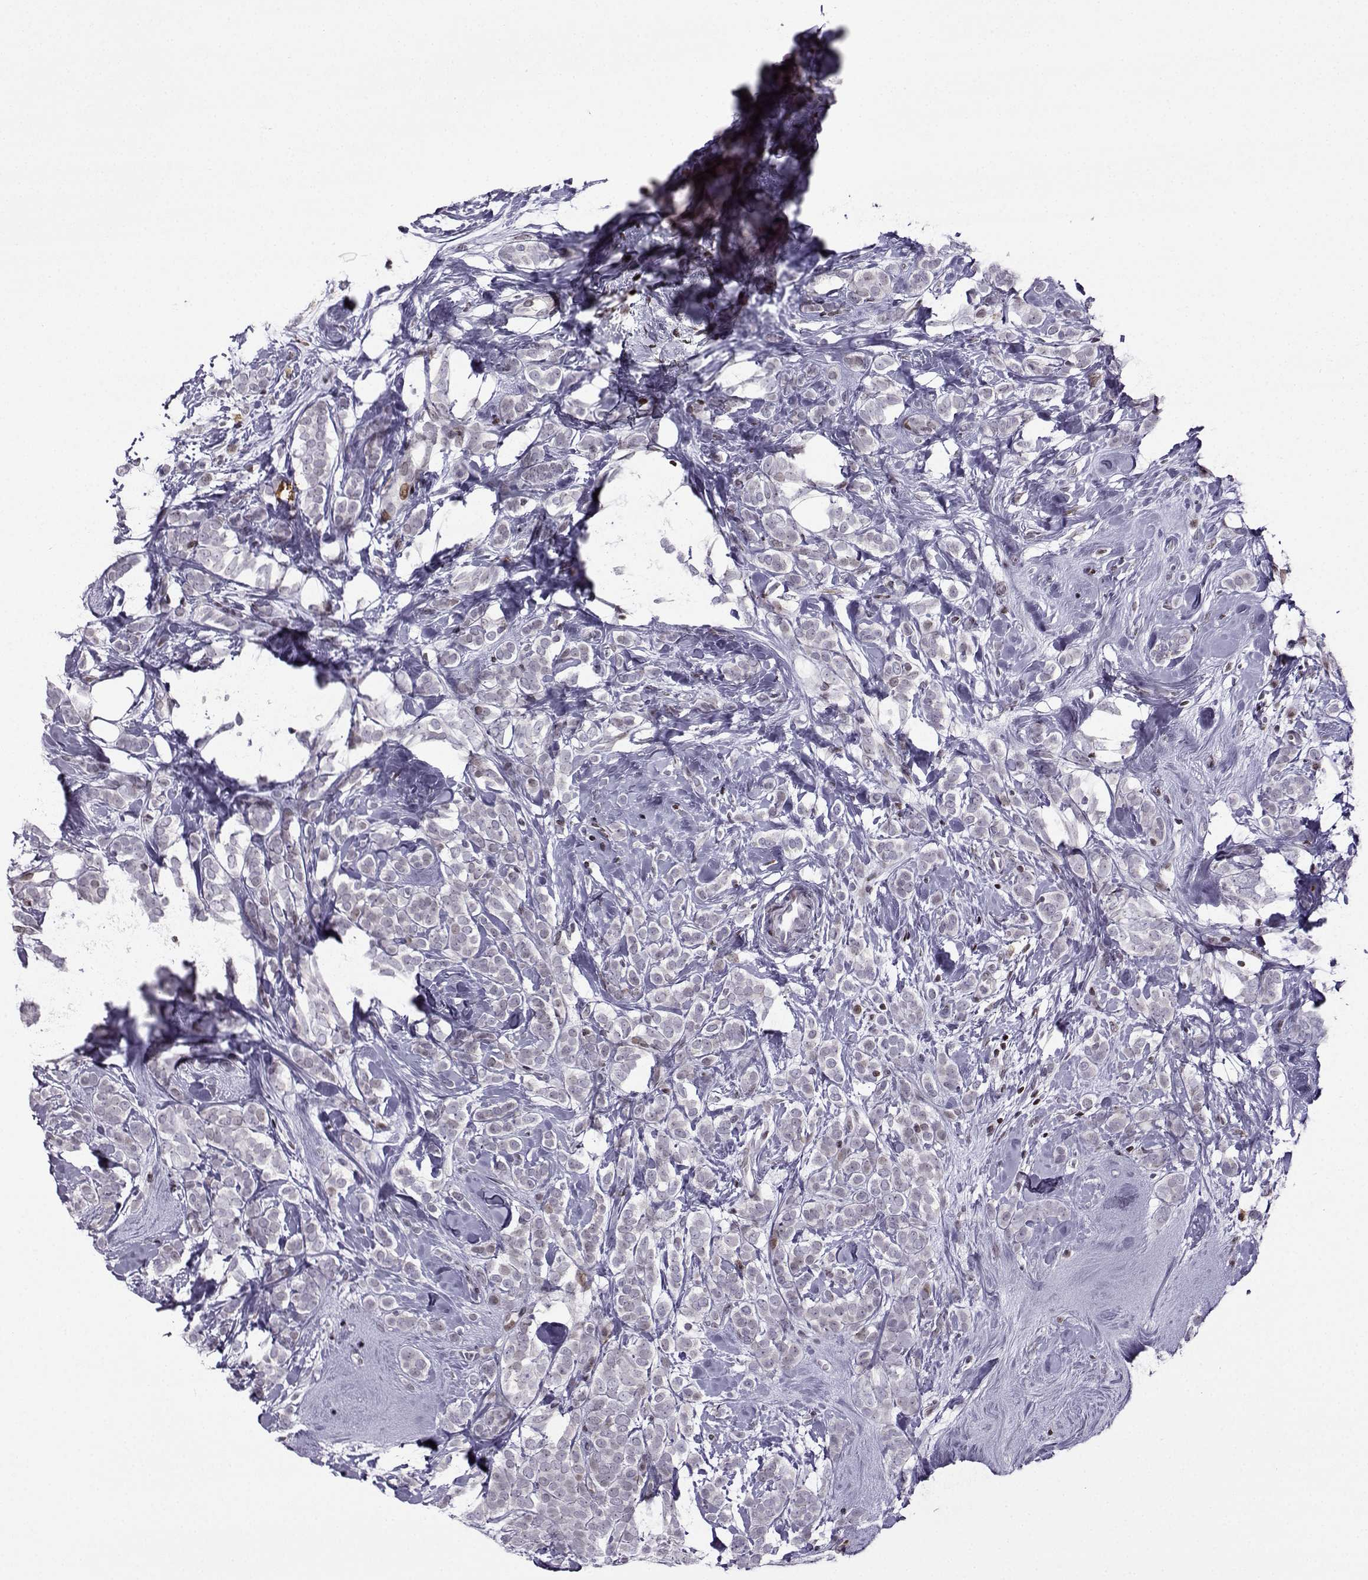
{"staining": {"intensity": "negative", "quantity": "none", "location": "none"}, "tissue": "breast cancer", "cell_type": "Tumor cells", "image_type": "cancer", "snomed": [{"axis": "morphology", "description": "Lobular carcinoma"}, {"axis": "topography", "description": "Breast"}], "caption": "Protein analysis of lobular carcinoma (breast) shows no significant positivity in tumor cells. (DAB immunohistochemistry visualized using brightfield microscopy, high magnification).", "gene": "ZNF19", "patient": {"sex": "female", "age": 49}}